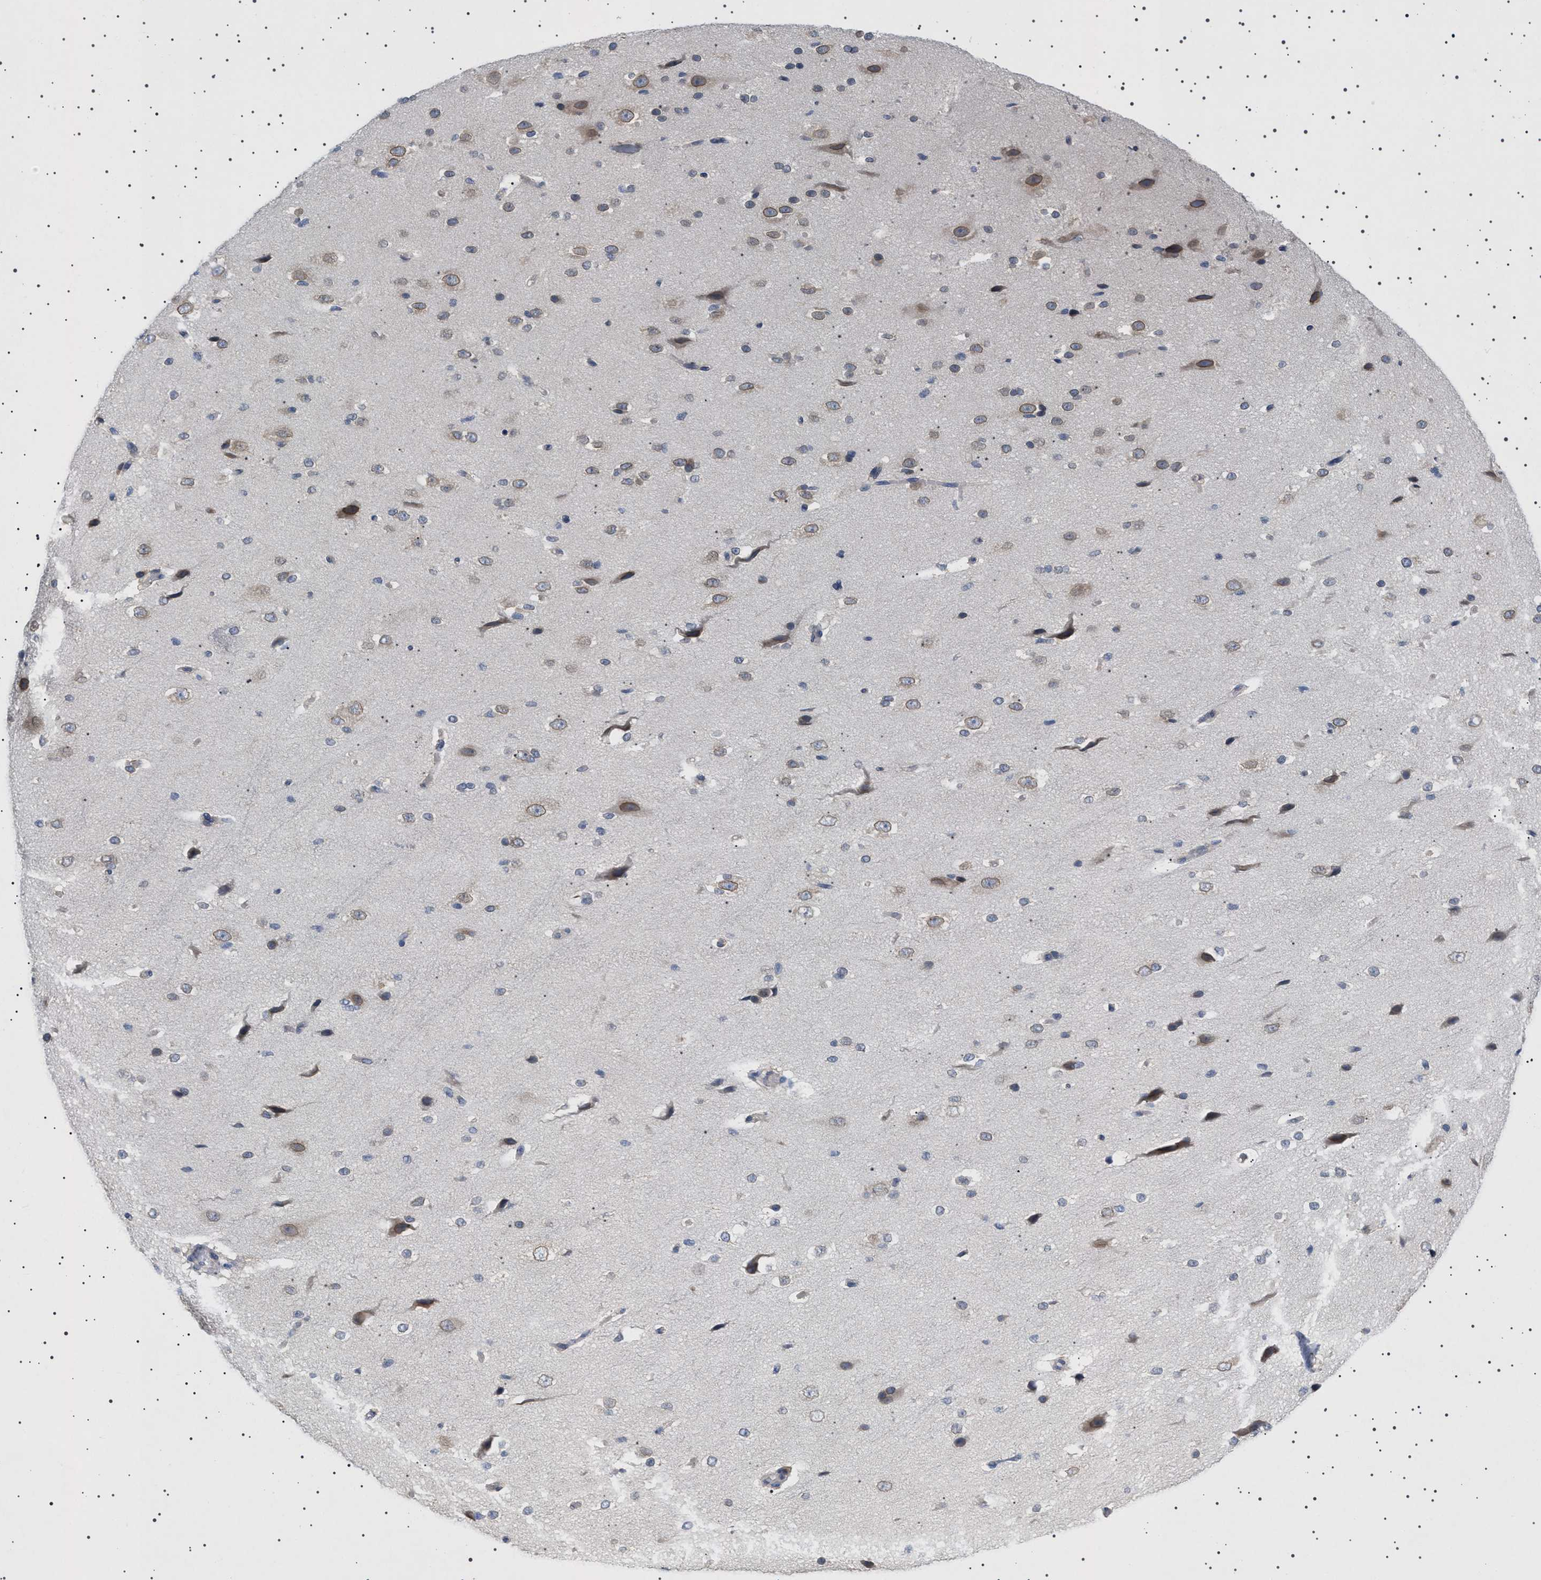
{"staining": {"intensity": "negative", "quantity": "none", "location": "none"}, "tissue": "cerebral cortex", "cell_type": "Endothelial cells", "image_type": "normal", "snomed": [{"axis": "morphology", "description": "Normal tissue, NOS"}, {"axis": "morphology", "description": "Developmental malformation"}, {"axis": "topography", "description": "Cerebral cortex"}], "caption": "An image of human cerebral cortex is negative for staining in endothelial cells. Nuclei are stained in blue.", "gene": "NUP93", "patient": {"sex": "female", "age": 30}}